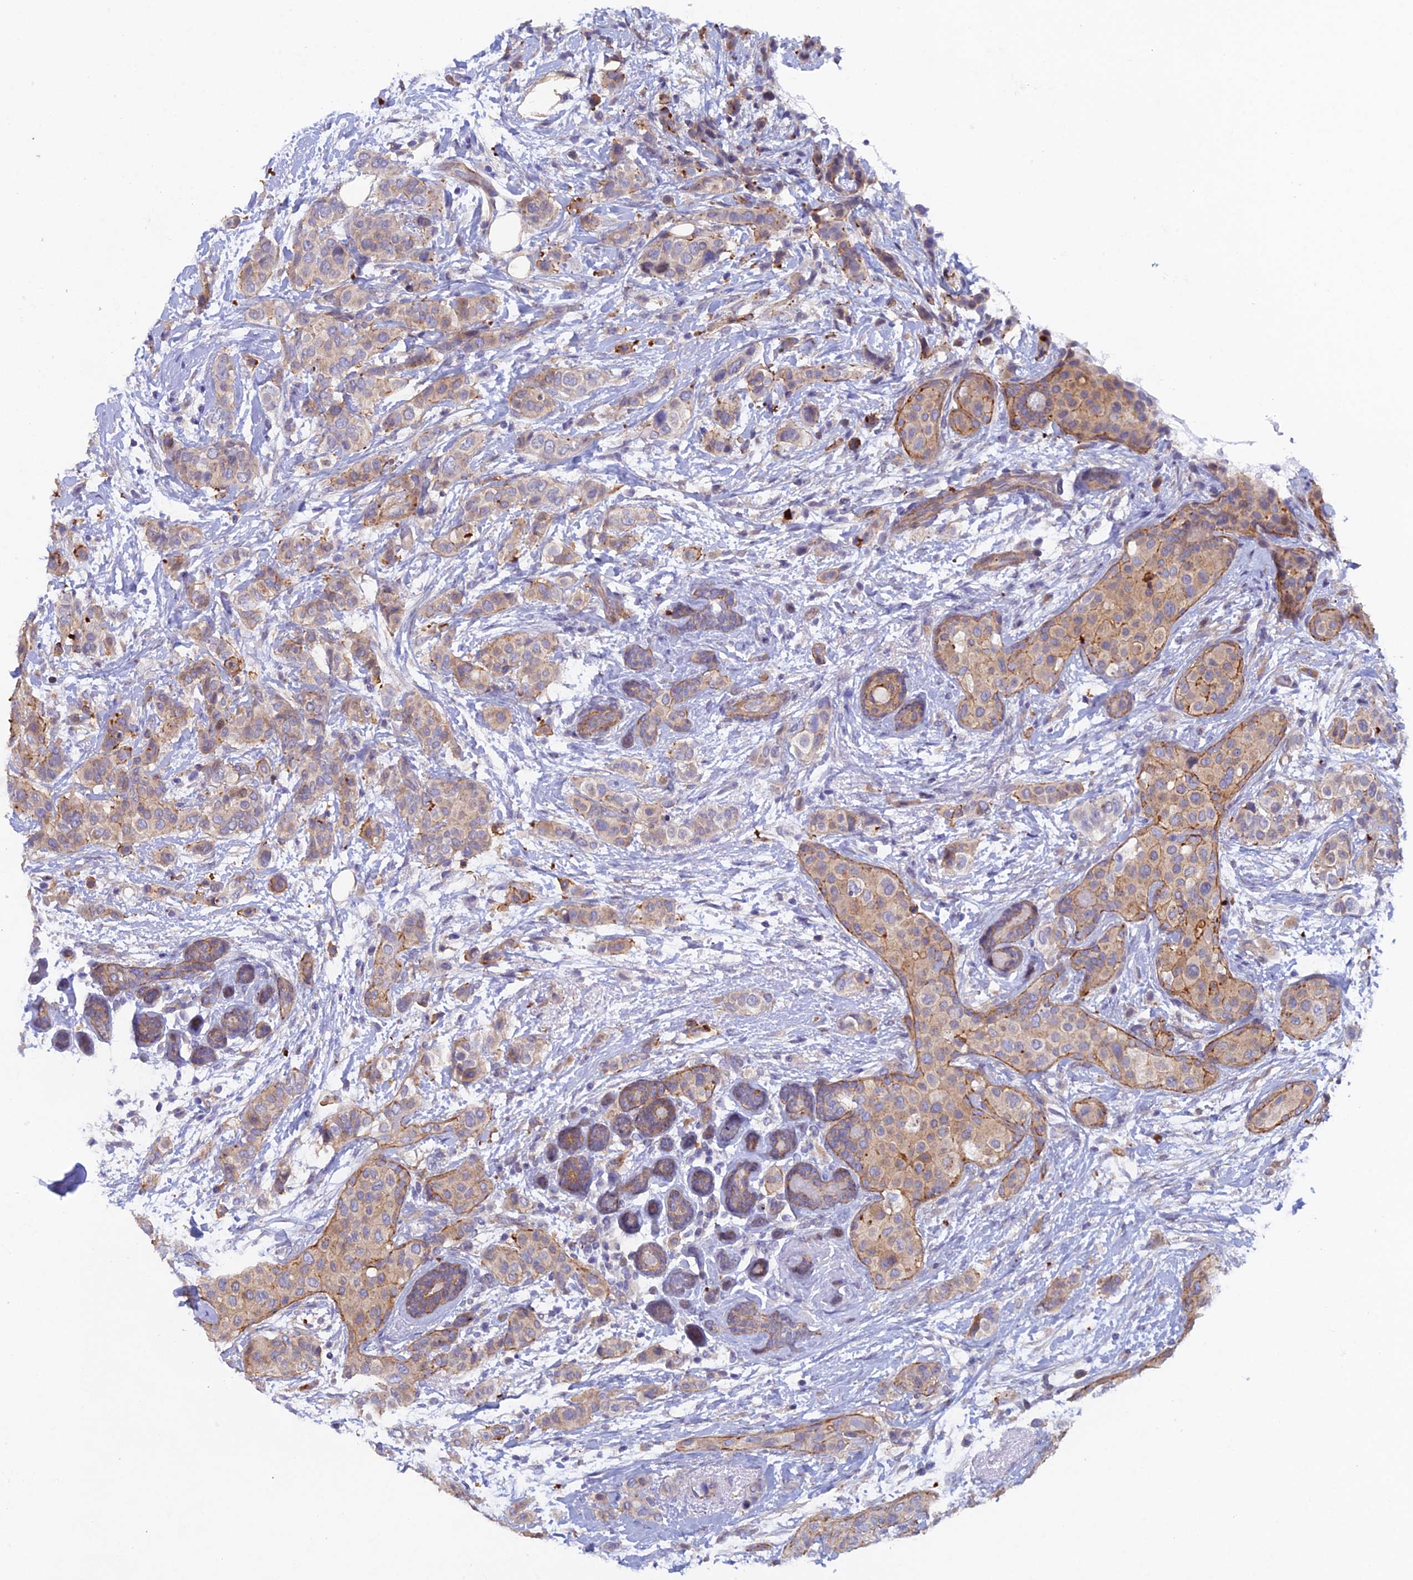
{"staining": {"intensity": "weak", "quantity": "25%-75%", "location": "cytoplasmic/membranous"}, "tissue": "breast cancer", "cell_type": "Tumor cells", "image_type": "cancer", "snomed": [{"axis": "morphology", "description": "Lobular carcinoma"}, {"axis": "topography", "description": "Breast"}], "caption": "This is a micrograph of immunohistochemistry (IHC) staining of breast cancer, which shows weak expression in the cytoplasmic/membranous of tumor cells.", "gene": "FZR1", "patient": {"sex": "female", "age": 51}}